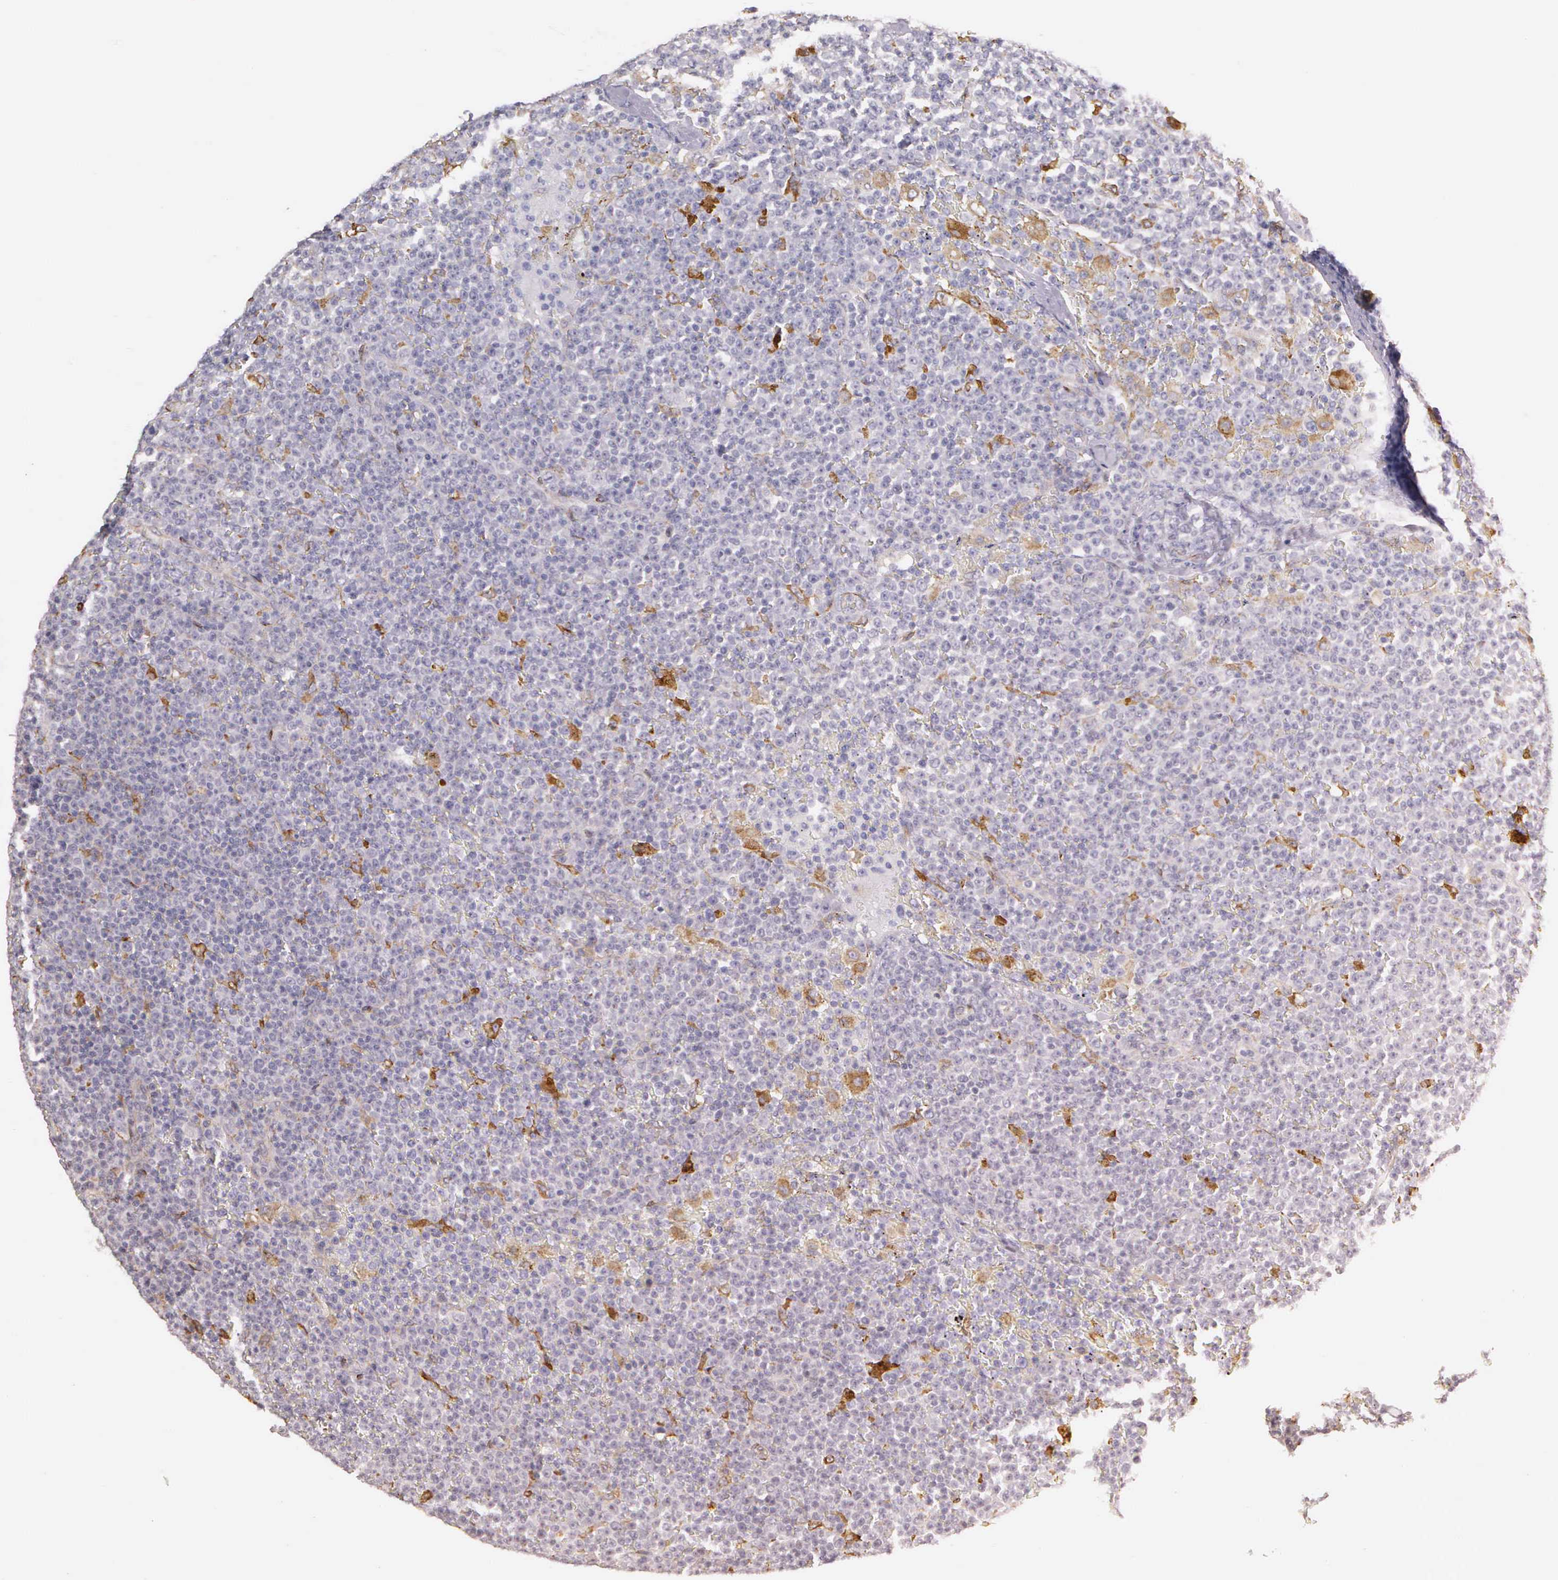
{"staining": {"intensity": "negative", "quantity": "none", "location": "none"}, "tissue": "lymphoma", "cell_type": "Tumor cells", "image_type": "cancer", "snomed": [{"axis": "morphology", "description": "Malignant lymphoma, non-Hodgkin's type, Low grade"}, {"axis": "topography", "description": "Lymph node"}], "caption": "IHC of human low-grade malignant lymphoma, non-Hodgkin's type exhibits no positivity in tumor cells.", "gene": "LIN52", "patient": {"sex": "male", "age": 50}}